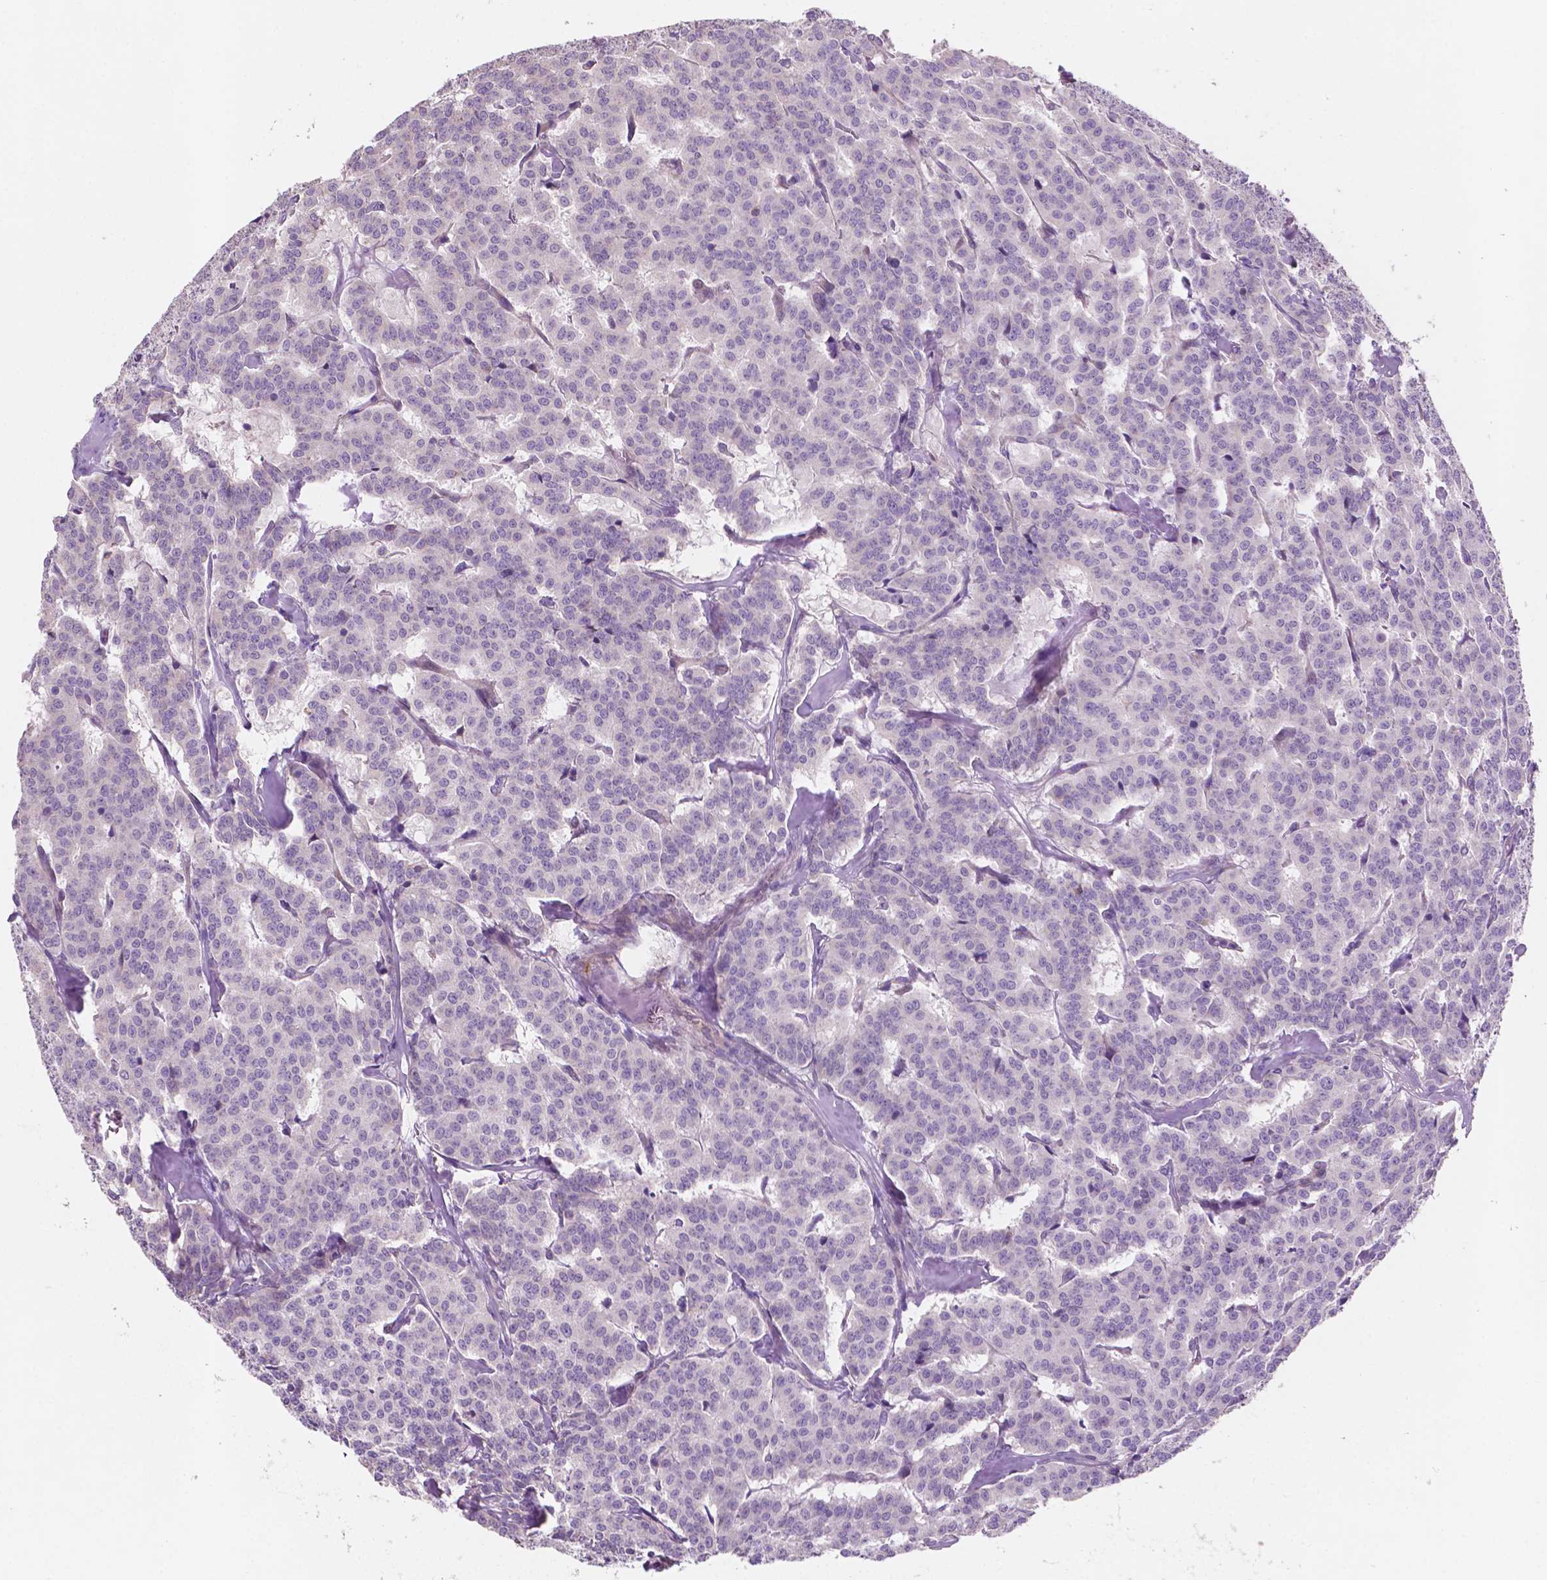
{"staining": {"intensity": "negative", "quantity": "none", "location": "none"}, "tissue": "carcinoid", "cell_type": "Tumor cells", "image_type": "cancer", "snomed": [{"axis": "morphology", "description": "Normal tissue, NOS"}, {"axis": "morphology", "description": "Carcinoid, malignant, NOS"}, {"axis": "topography", "description": "Lung"}], "caption": "Histopathology image shows no significant protein staining in tumor cells of malignant carcinoid. (Immunohistochemistry (ihc), brightfield microscopy, high magnification).", "gene": "LRP1B", "patient": {"sex": "female", "age": 46}}